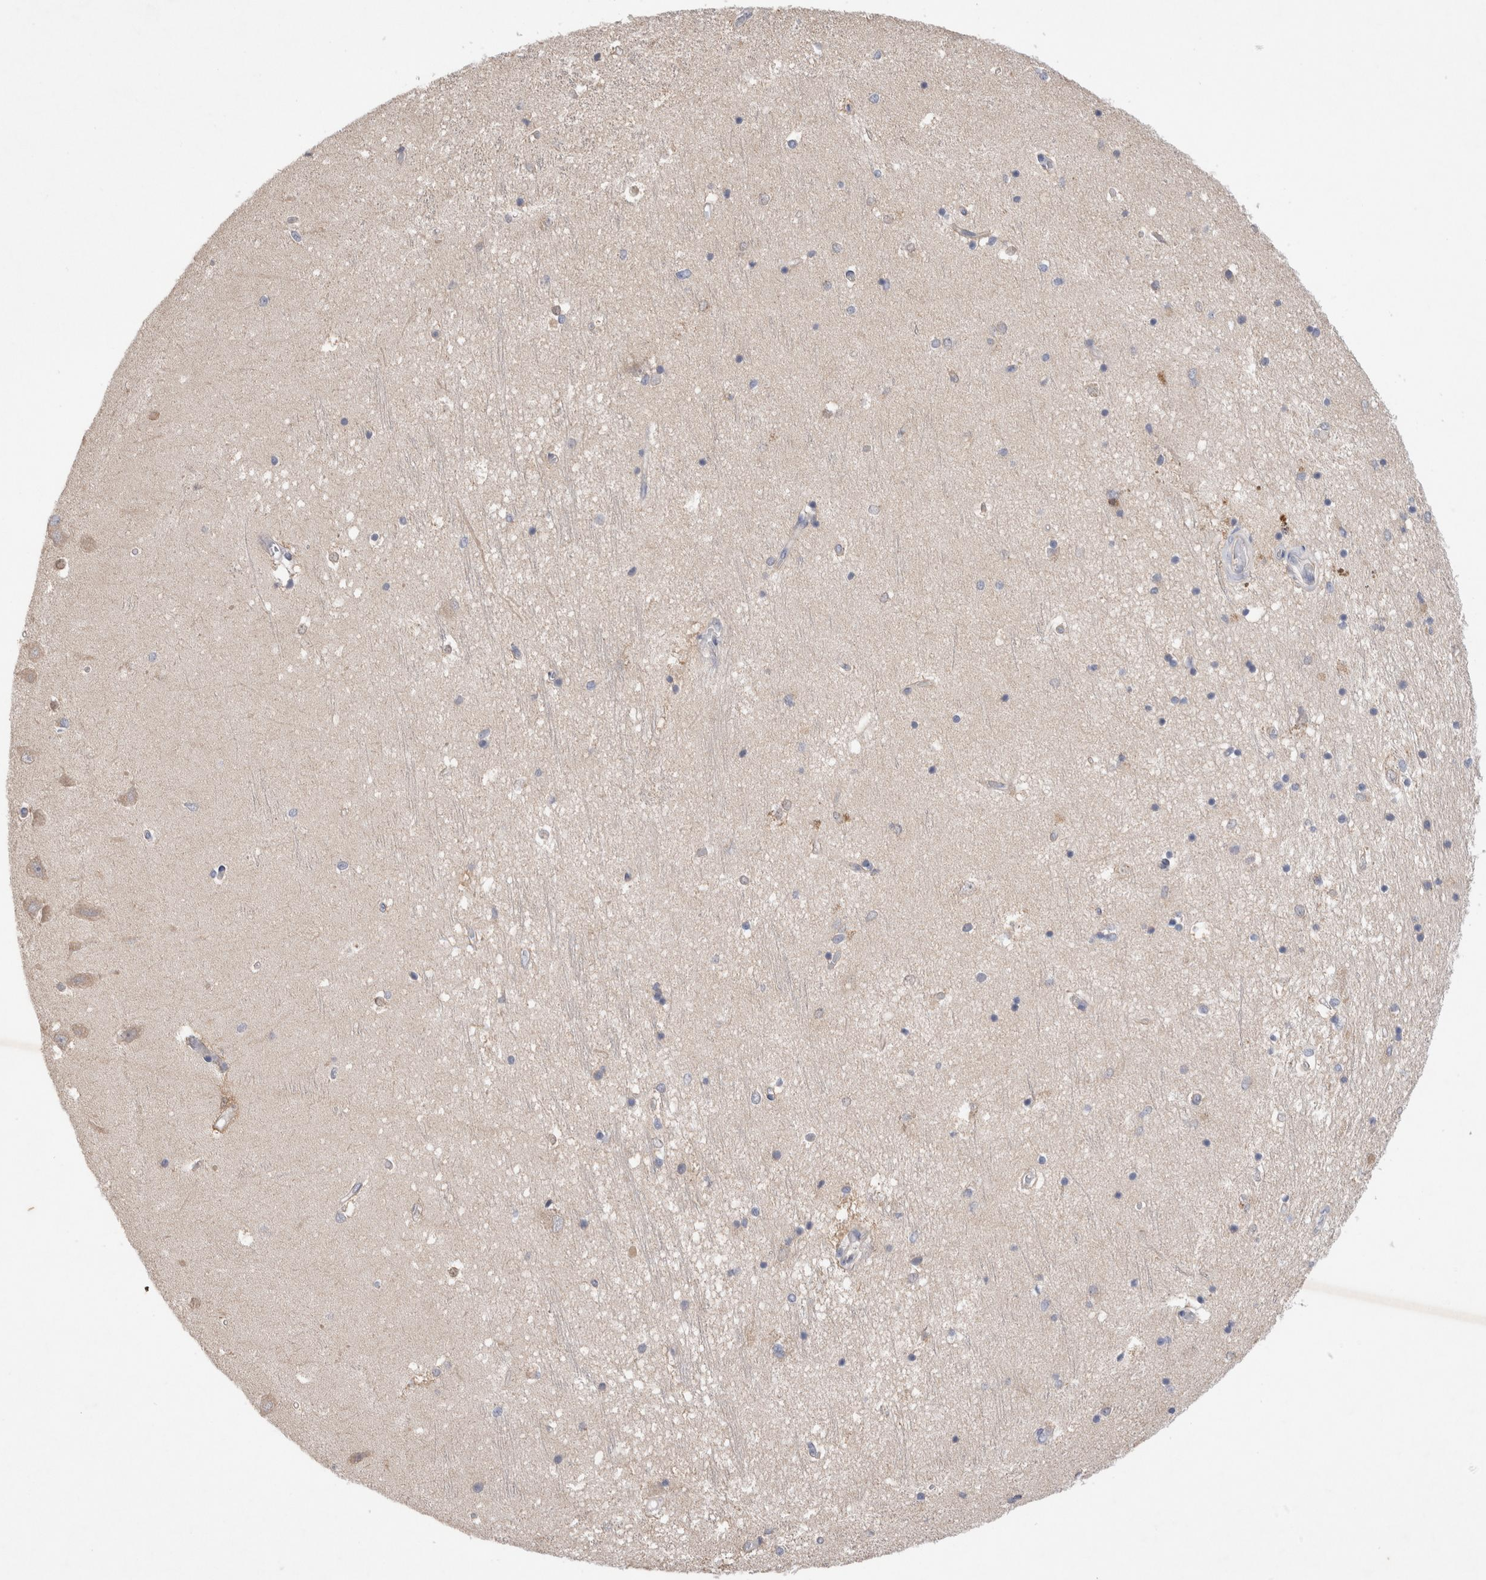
{"staining": {"intensity": "negative", "quantity": "none", "location": "none"}, "tissue": "hippocampus", "cell_type": "Glial cells", "image_type": "normal", "snomed": [{"axis": "morphology", "description": "Normal tissue, NOS"}, {"axis": "topography", "description": "Hippocampus"}], "caption": "This is an immunohistochemistry photomicrograph of benign human hippocampus. There is no positivity in glial cells.", "gene": "IFT74", "patient": {"sex": "male", "age": 45}}